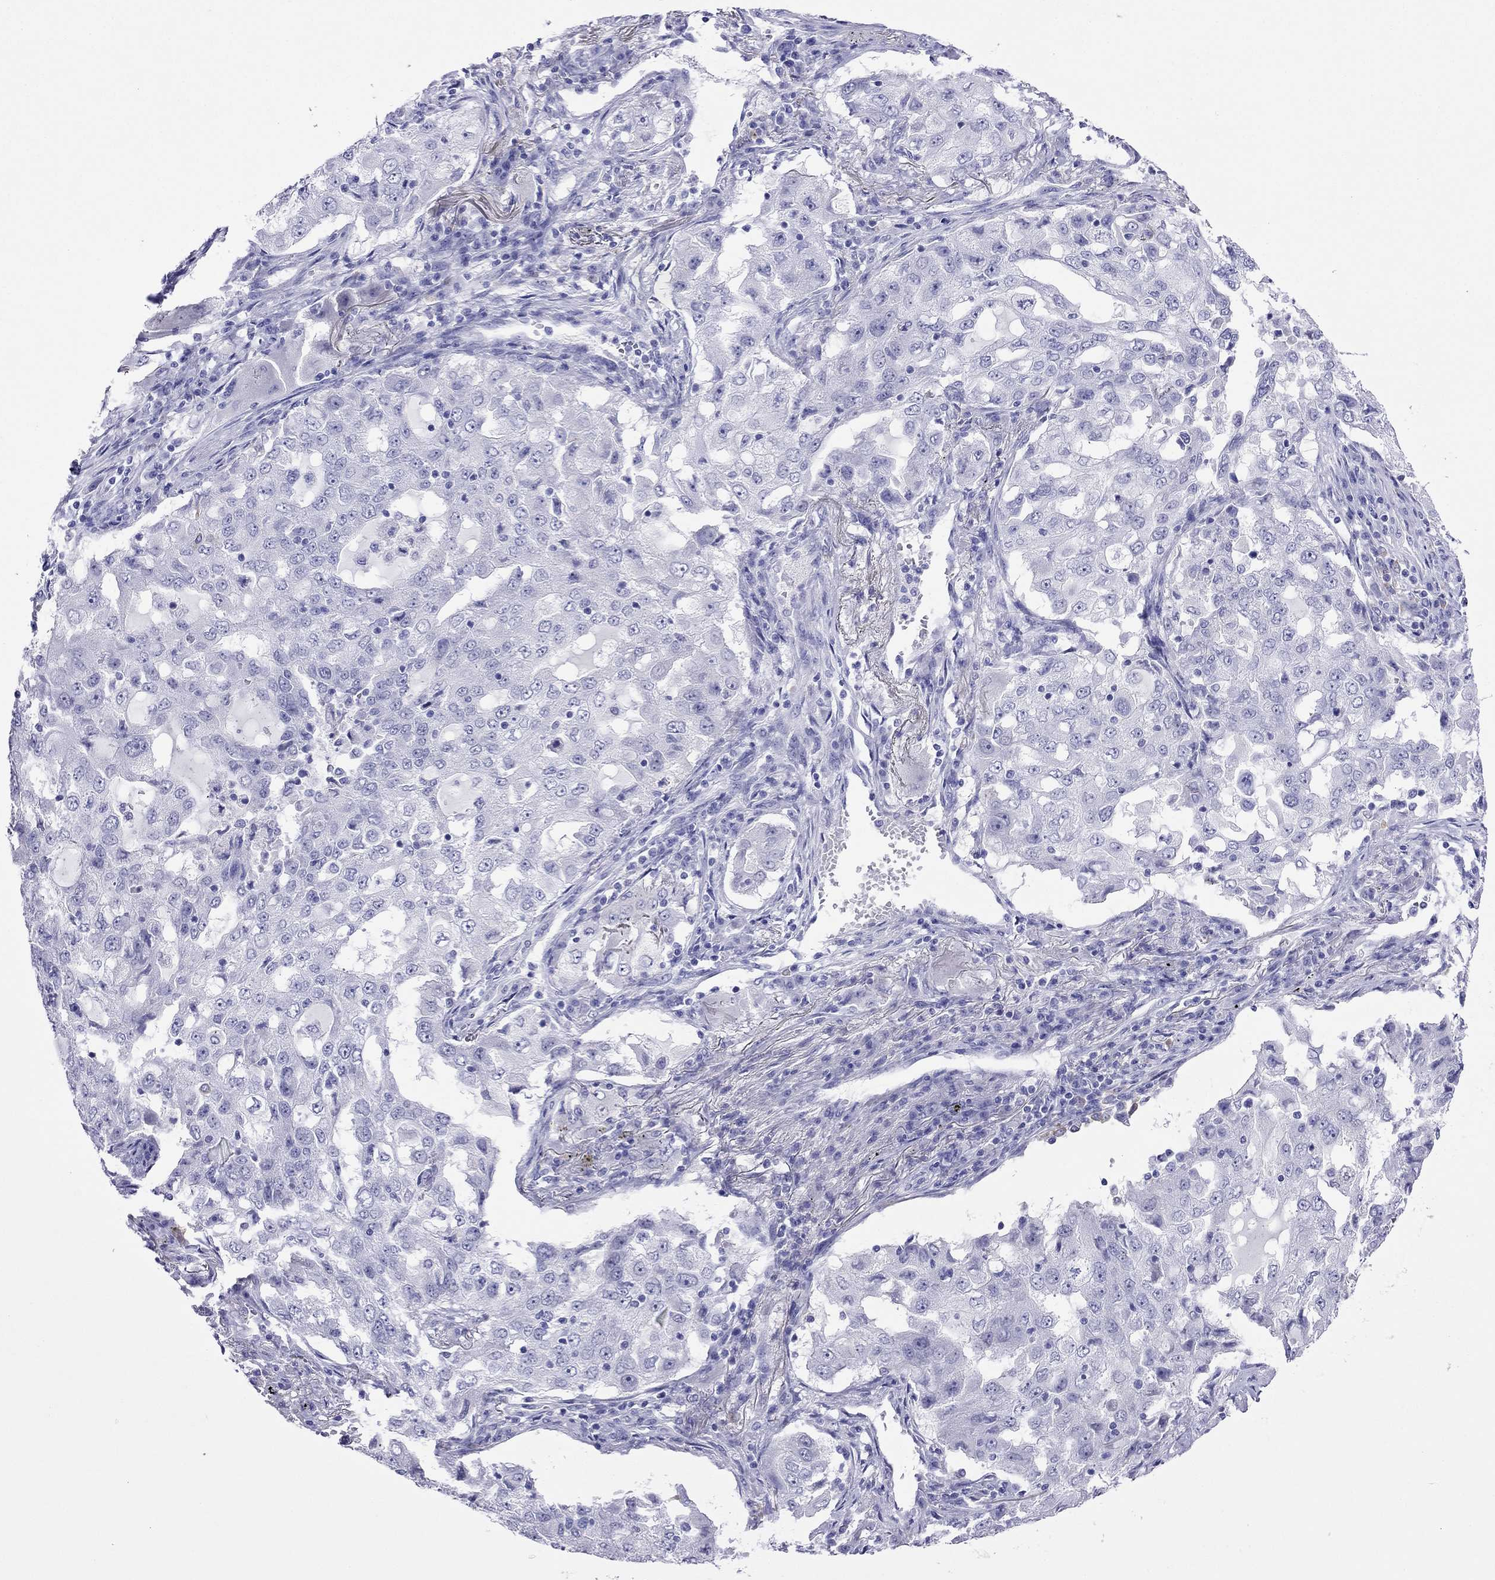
{"staining": {"intensity": "negative", "quantity": "none", "location": "none"}, "tissue": "lung cancer", "cell_type": "Tumor cells", "image_type": "cancer", "snomed": [{"axis": "morphology", "description": "Adenocarcinoma, NOS"}, {"axis": "topography", "description": "Lung"}], "caption": "Immunohistochemical staining of adenocarcinoma (lung) displays no significant staining in tumor cells.", "gene": "PCDHA6", "patient": {"sex": "female", "age": 61}}